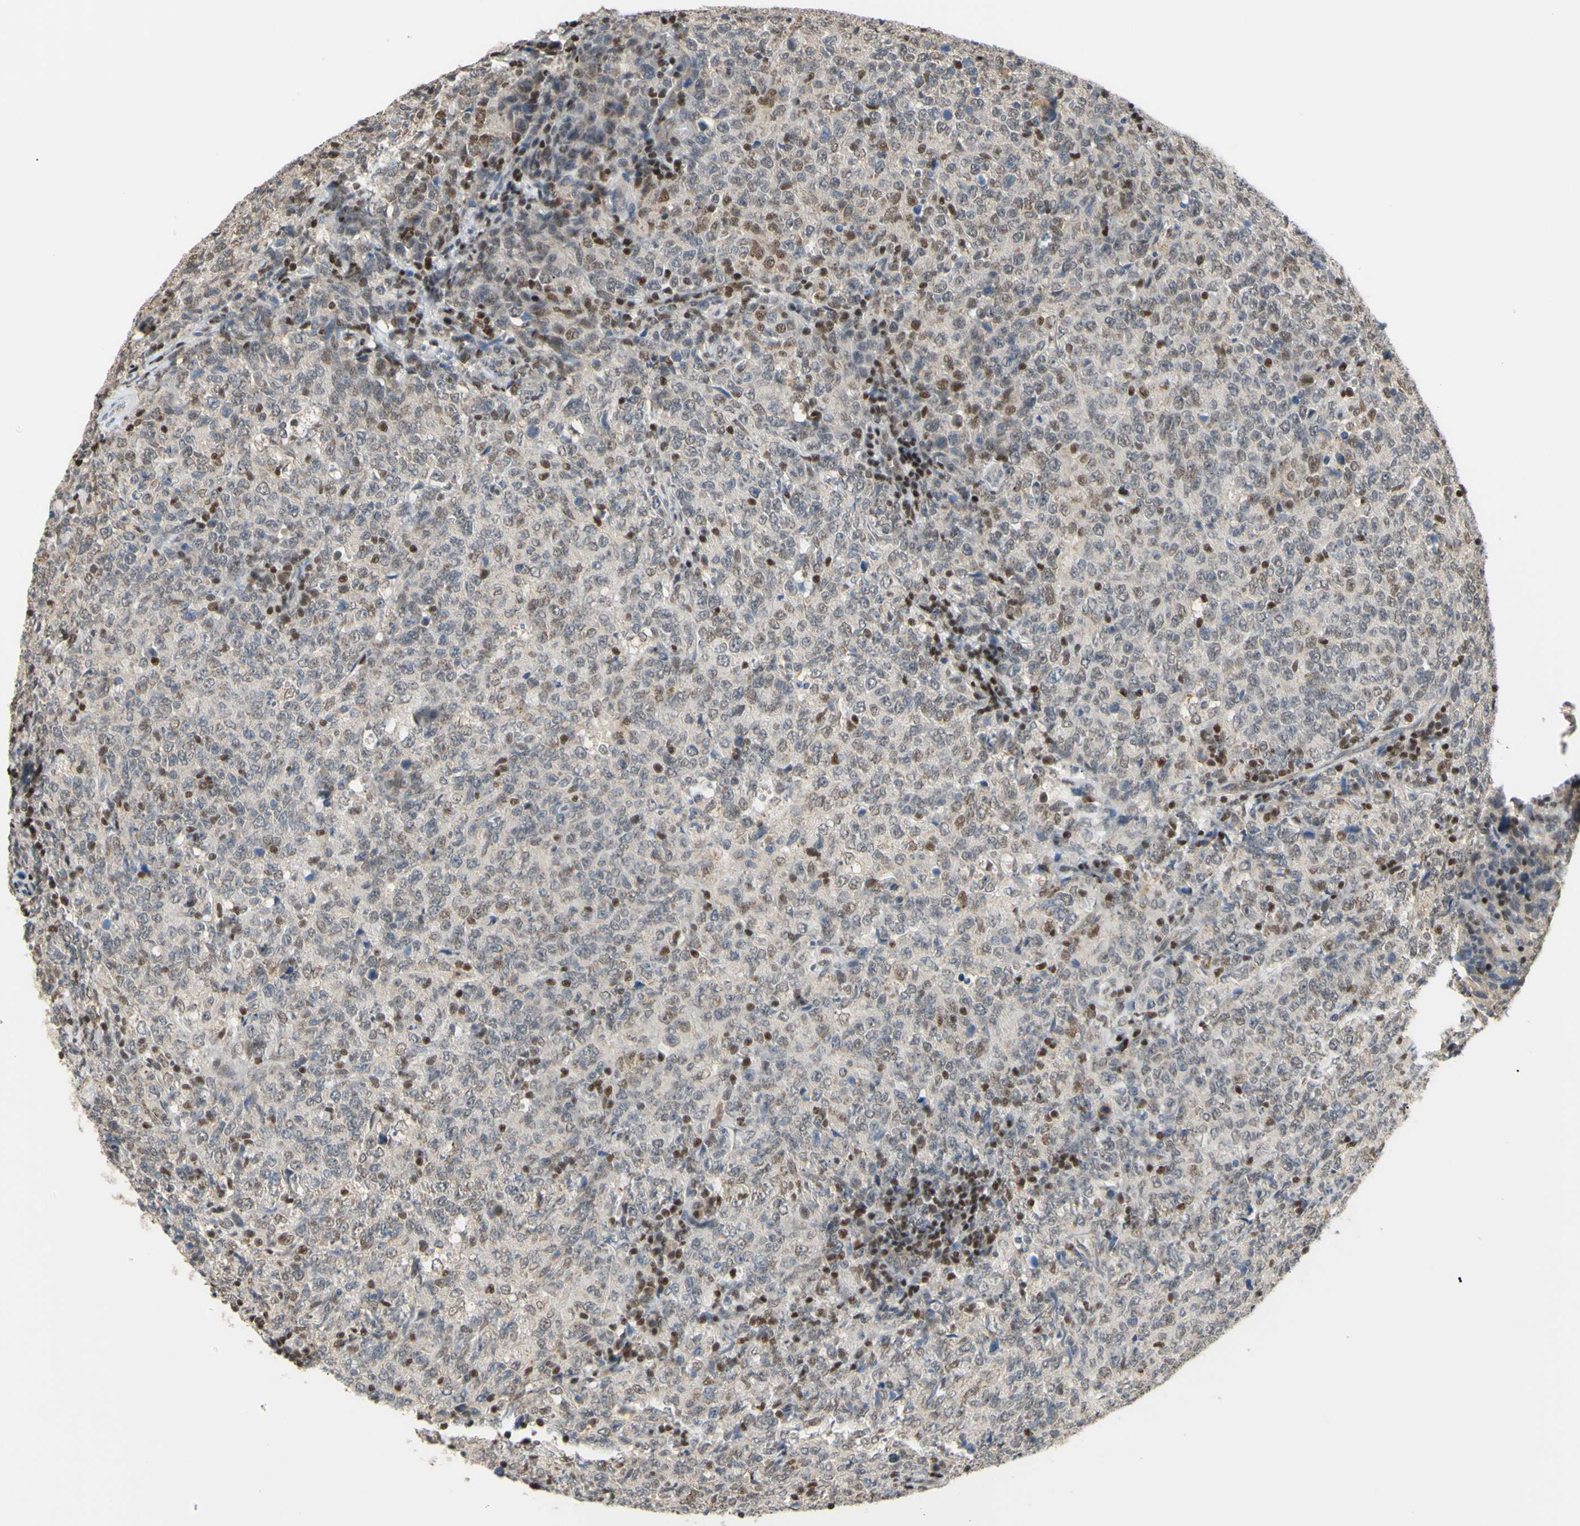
{"staining": {"intensity": "weak", "quantity": "<25%", "location": "cytoplasmic/membranous,nuclear"}, "tissue": "lymphoma", "cell_type": "Tumor cells", "image_type": "cancer", "snomed": [{"axis": "morphology", "description": "Malignant lymphoma, non-Hodgkin's type, High grade"}, {"axis": "topography", "description": "Tonsil"}], "caption": "Immunohistochemical staining of lymphoma shows no significant staining in tumor cells.", "gene": "SP4", "patient": {"sex": "female", "age": 36}}